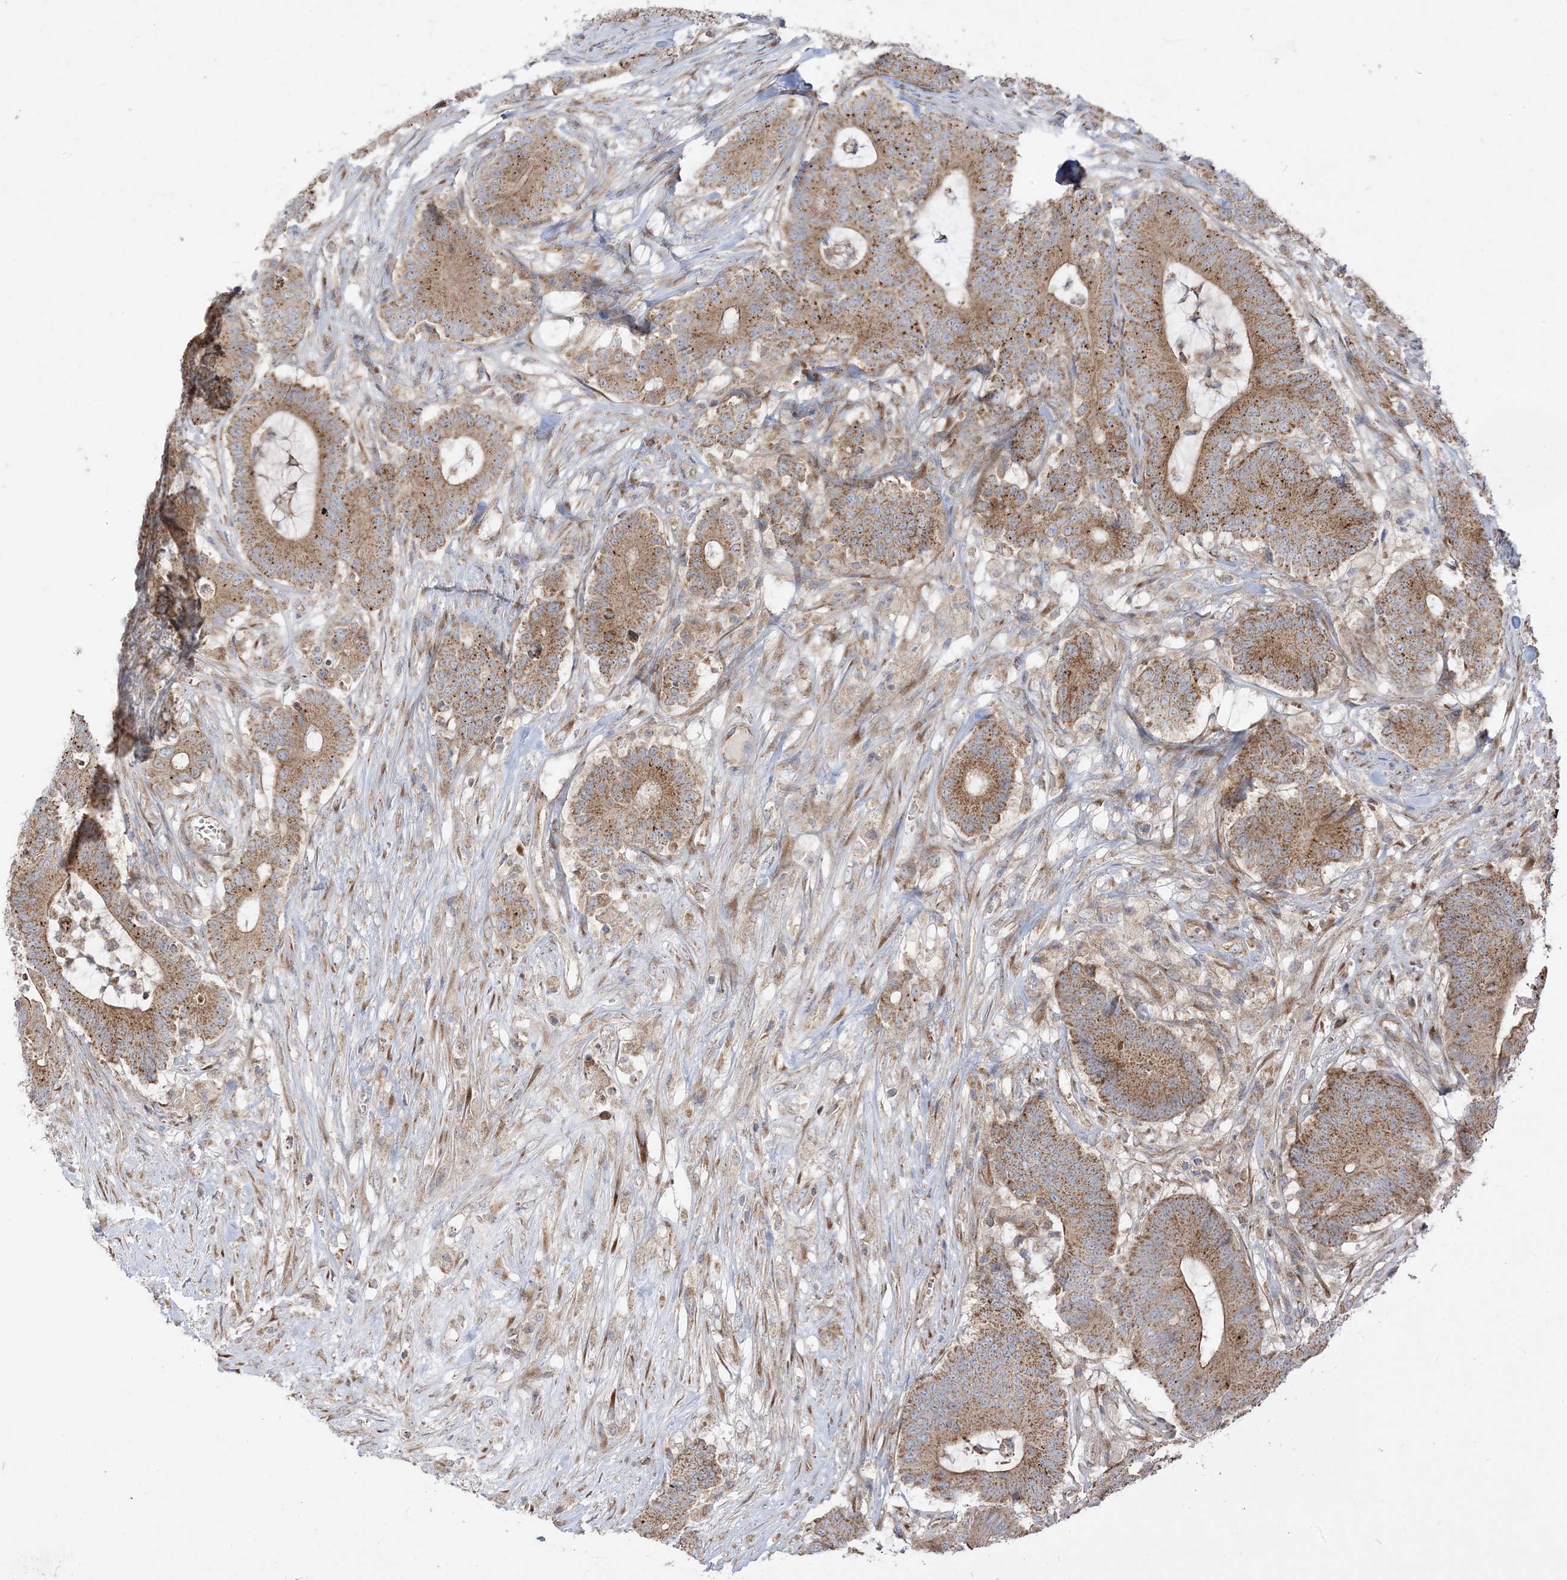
{"staining": {"intensity": "moderate", "quantity": ">75%", "location": "cytoplasmic/membranous"}, "tissue": "colorectal cancer", "cell_type": "Tumor cells", "image_type": "cancer", "snomed": [{"axis": "morphology", "description": "Adenocarcinoma, NOS"}, {"axis": "topography", "description": "Colon"}], "caption": "Colorectal cancer stained for a protein (brown) displays moderate cytoplasmic/membranous positive expression in approximately >75% of tumor cells.", "gene": "AARS2", "patient": {"sex": "female", "age": 84}}